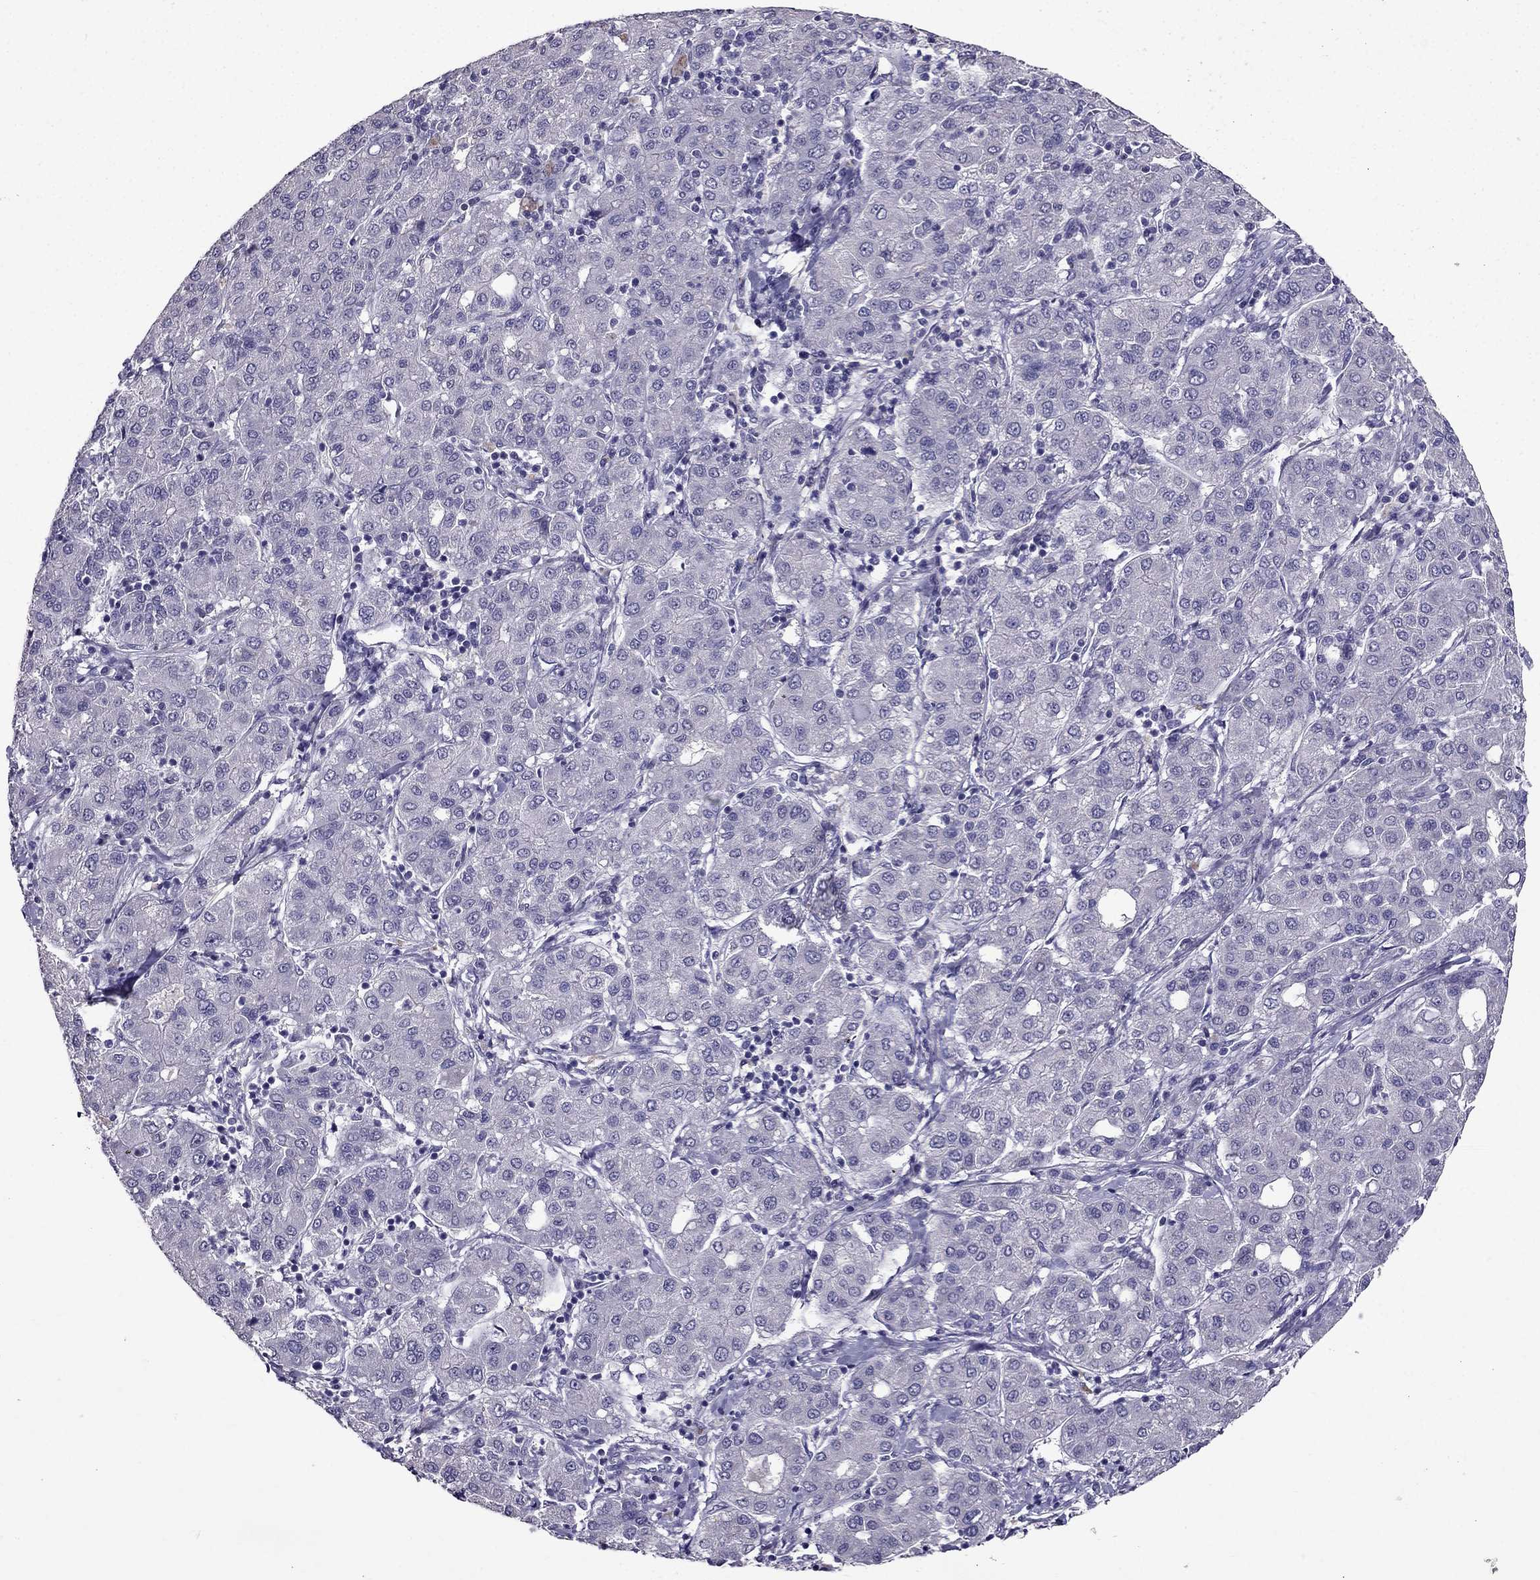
{"staining": {"intensity": "negative", "quantity": "none", "location": "none"}, "tissue": "liver cancer", "cell_type": "Tumor cells", "image_type": "cancer", "snomed": [{"axis": "morphology", "description": "Carcinoma, Hepatocellular, NOS"}, {"axis": "topography", "description": "Liver"}], "caption": "IHC histopathology image of neoplastic tissue: hepatocellular carcinoma (liver) stained with DAB demonstrates no significant protein staining in tumor cells.", "gene": "DUSP15", "patient": {"sex": "male", "age": 65}}